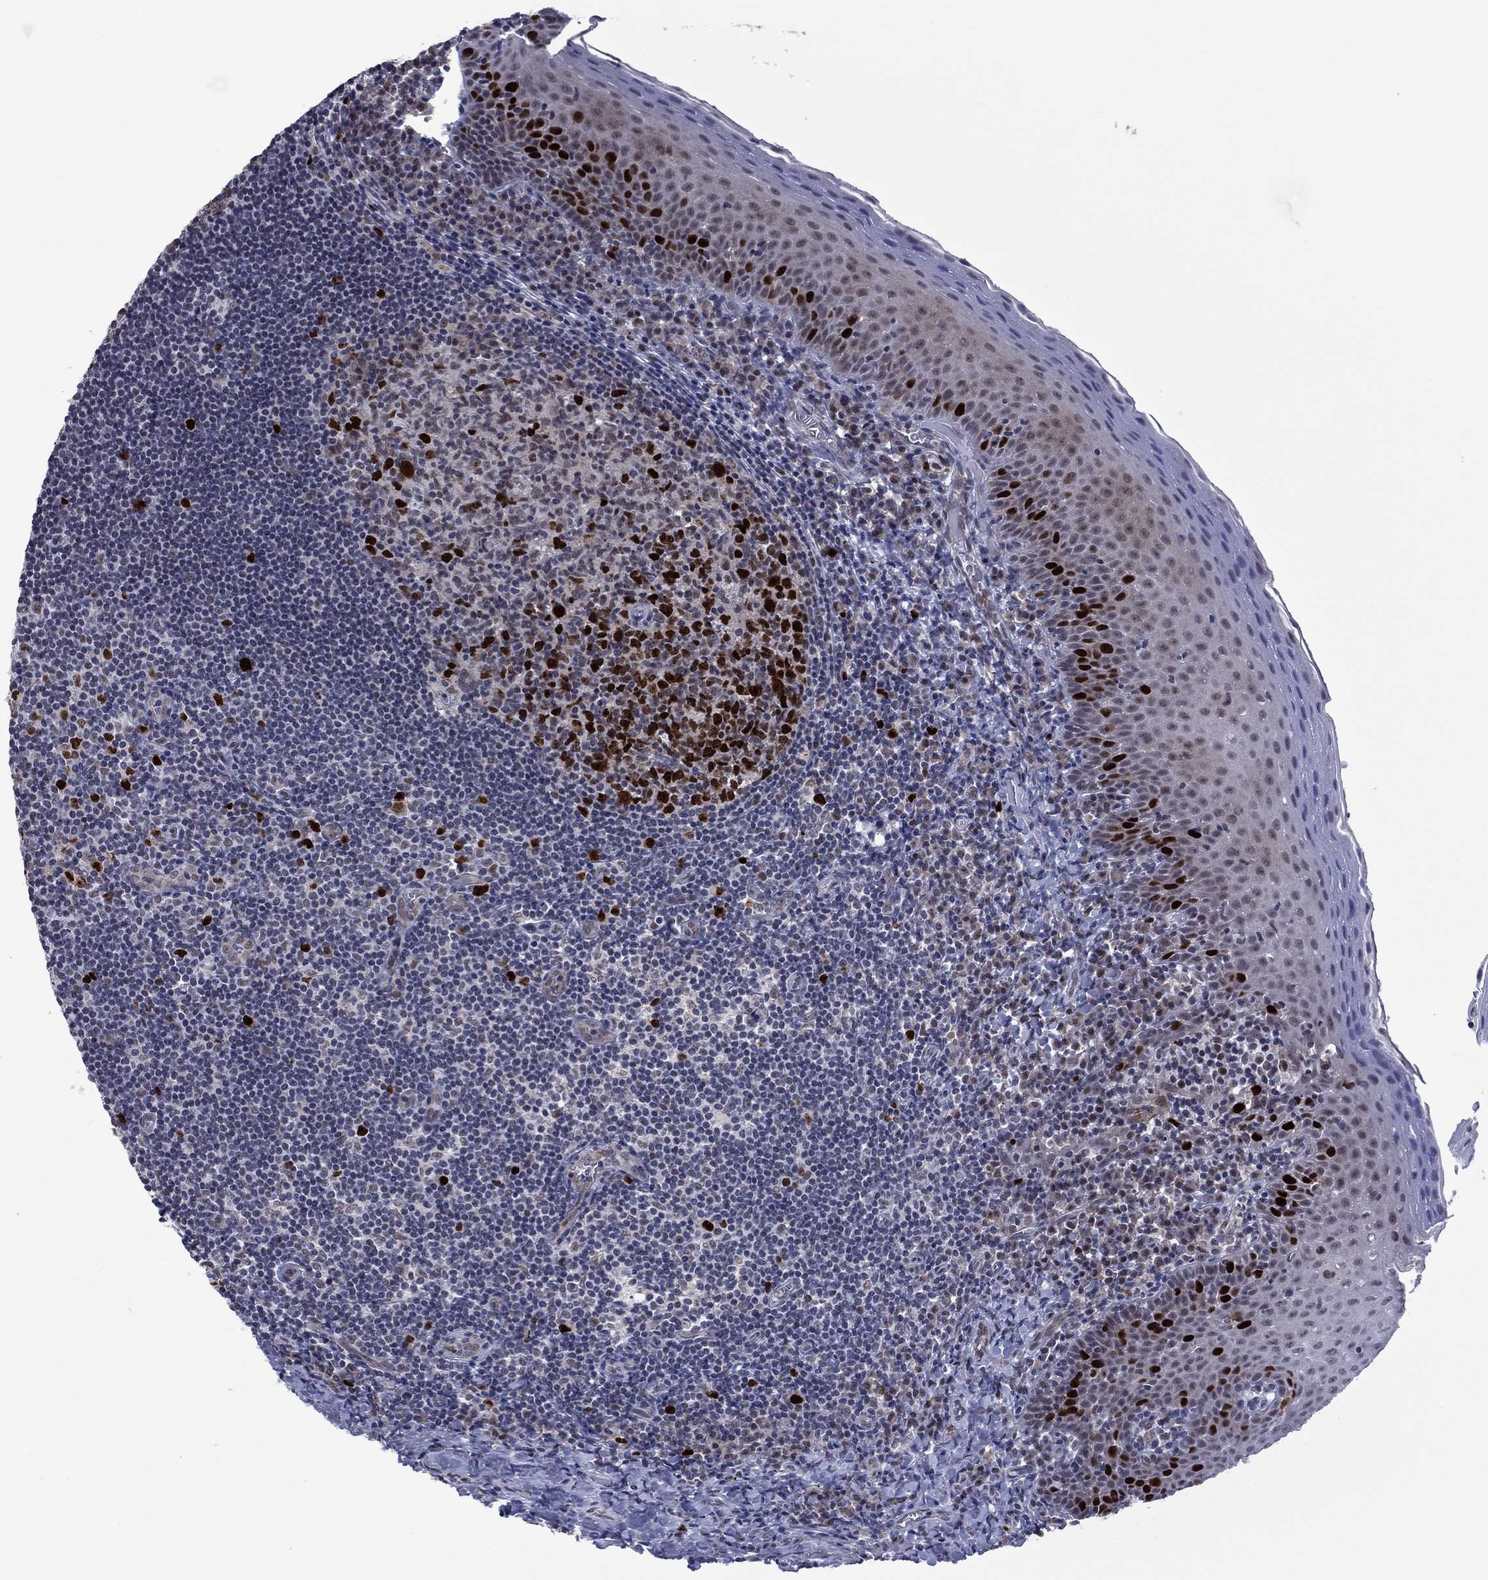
{"staining": {"intensity": "strong", "quantity": "25%-75%", "location": "nuclear"}, "tissue": "tonsil", "cell_type": "Germinal center cells", "image_type": "normal", "snomed": [{"axis": "morphology", "description": "Normal tissue, NOS"}, {"axis": "morphology", "description": "Inflammation, NOS"}, {"axis": "topography", "description": "Tonsil"}], "caption": "Germinal center cells reveal high levels of strong nuclear positivity in approximately 25%-75% of cells in benign human tonsil. (Stains: DAB in brown, nuclei in blue, Microscopy: brightfield microscopy at high magnification).", "gene": "CDCA5", "patient": {"sex": "female", "age": 31}}